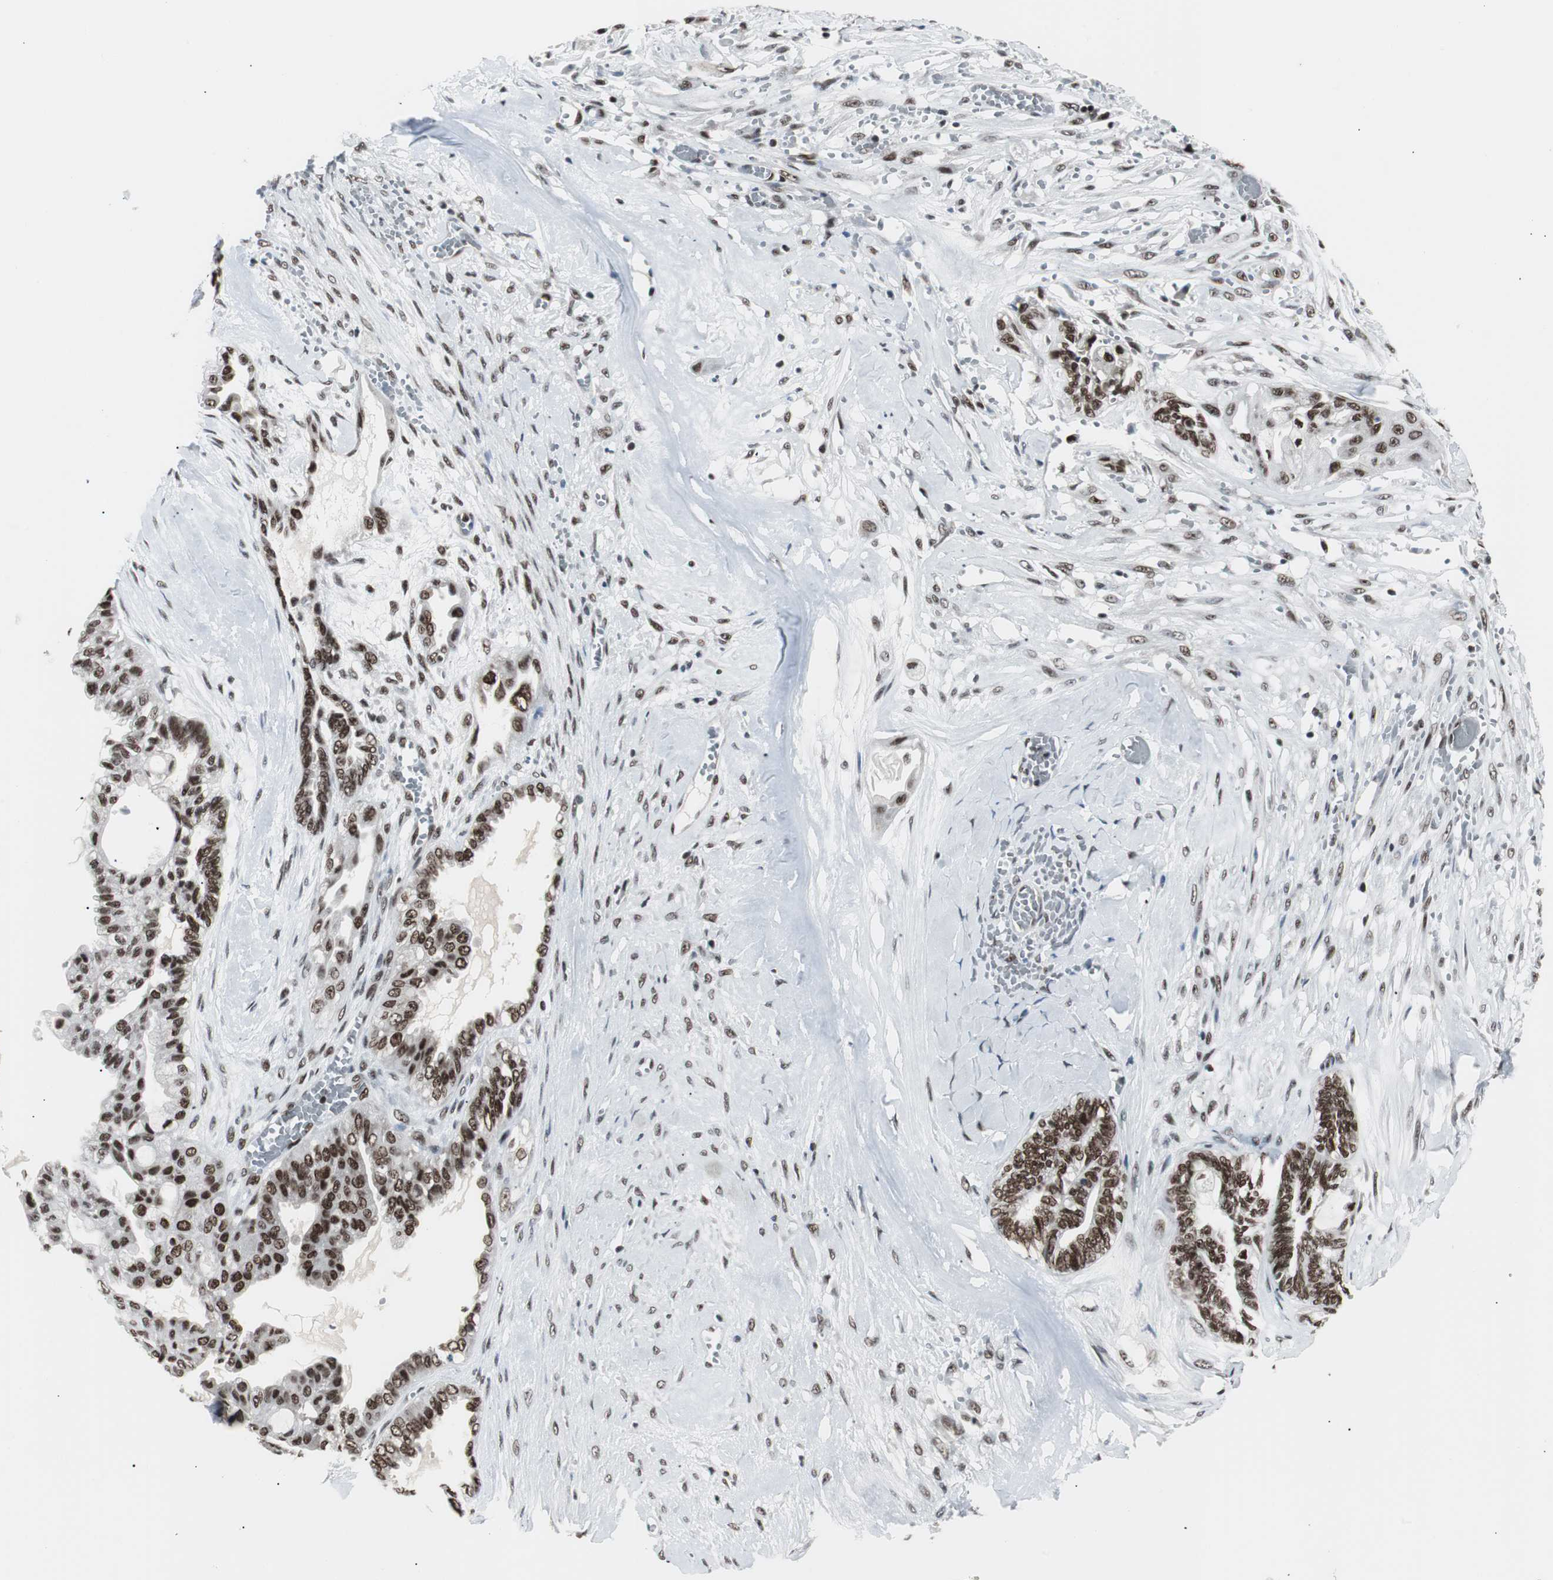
{"staining": {"intensity": "strong", "quantity": ">75%", "location": "nuclear"}, "tissue": "ovarian cancer", "cell_type": "Tumor cells", "image_type": "cancer", "snomed": [{"axis": "morphology", "description": "Carcinoma, NOS"}, {"axis": "morphology", "description": "Carcinoma, endometroid"}, {"axis": "topography", "description": "Ovary"}], "caption": "A high-resolution image shows immunohistochemistry (IHC) staining of ovarian carcinoma, which shows strong nuclear staining in approximately >75% of tumor cells.", "gene": "XRCC1", "patient": {"sex": "female", "age": 50}}